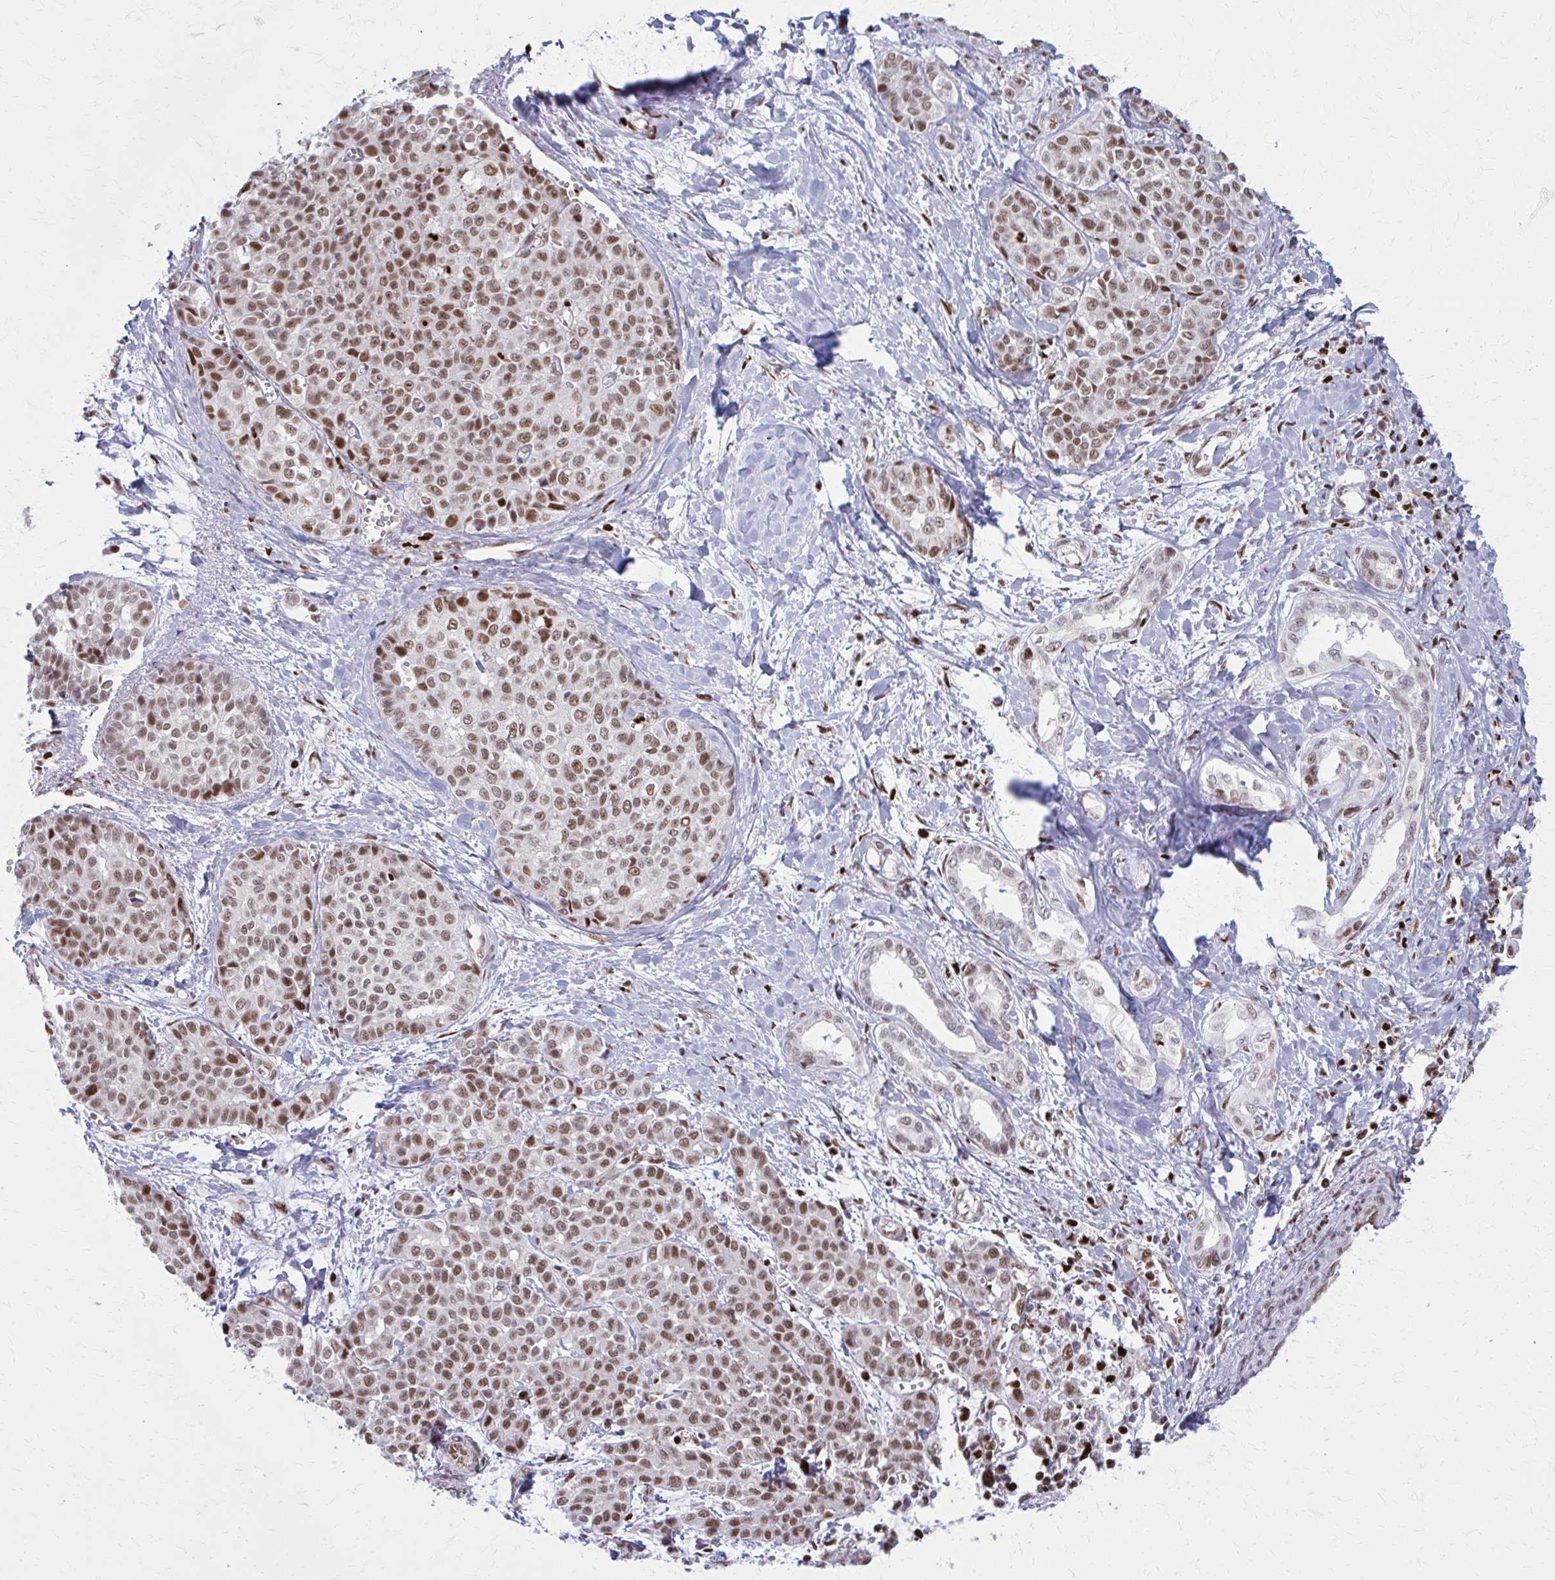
{"staining": {"intensity": "moderate", "quantity": ">75%", "location": "nuclear"}, "tissue": "liver cancer", "cell_type": "Tumor cells", "image_type": "cancer", "snomed": [{"axis": "morphology", "description": "Cholangiocarcinoma"}, {"axis": "topography", "description": "Liver"}], "caption": "The micrograph demonstrates immunohistochemical staining of liver cancer. There is moderate nuclear positivity is present in about >75% of tumor cells.", "gene": "ZNF559", "patient": {"sex": "female", "age": 77}}